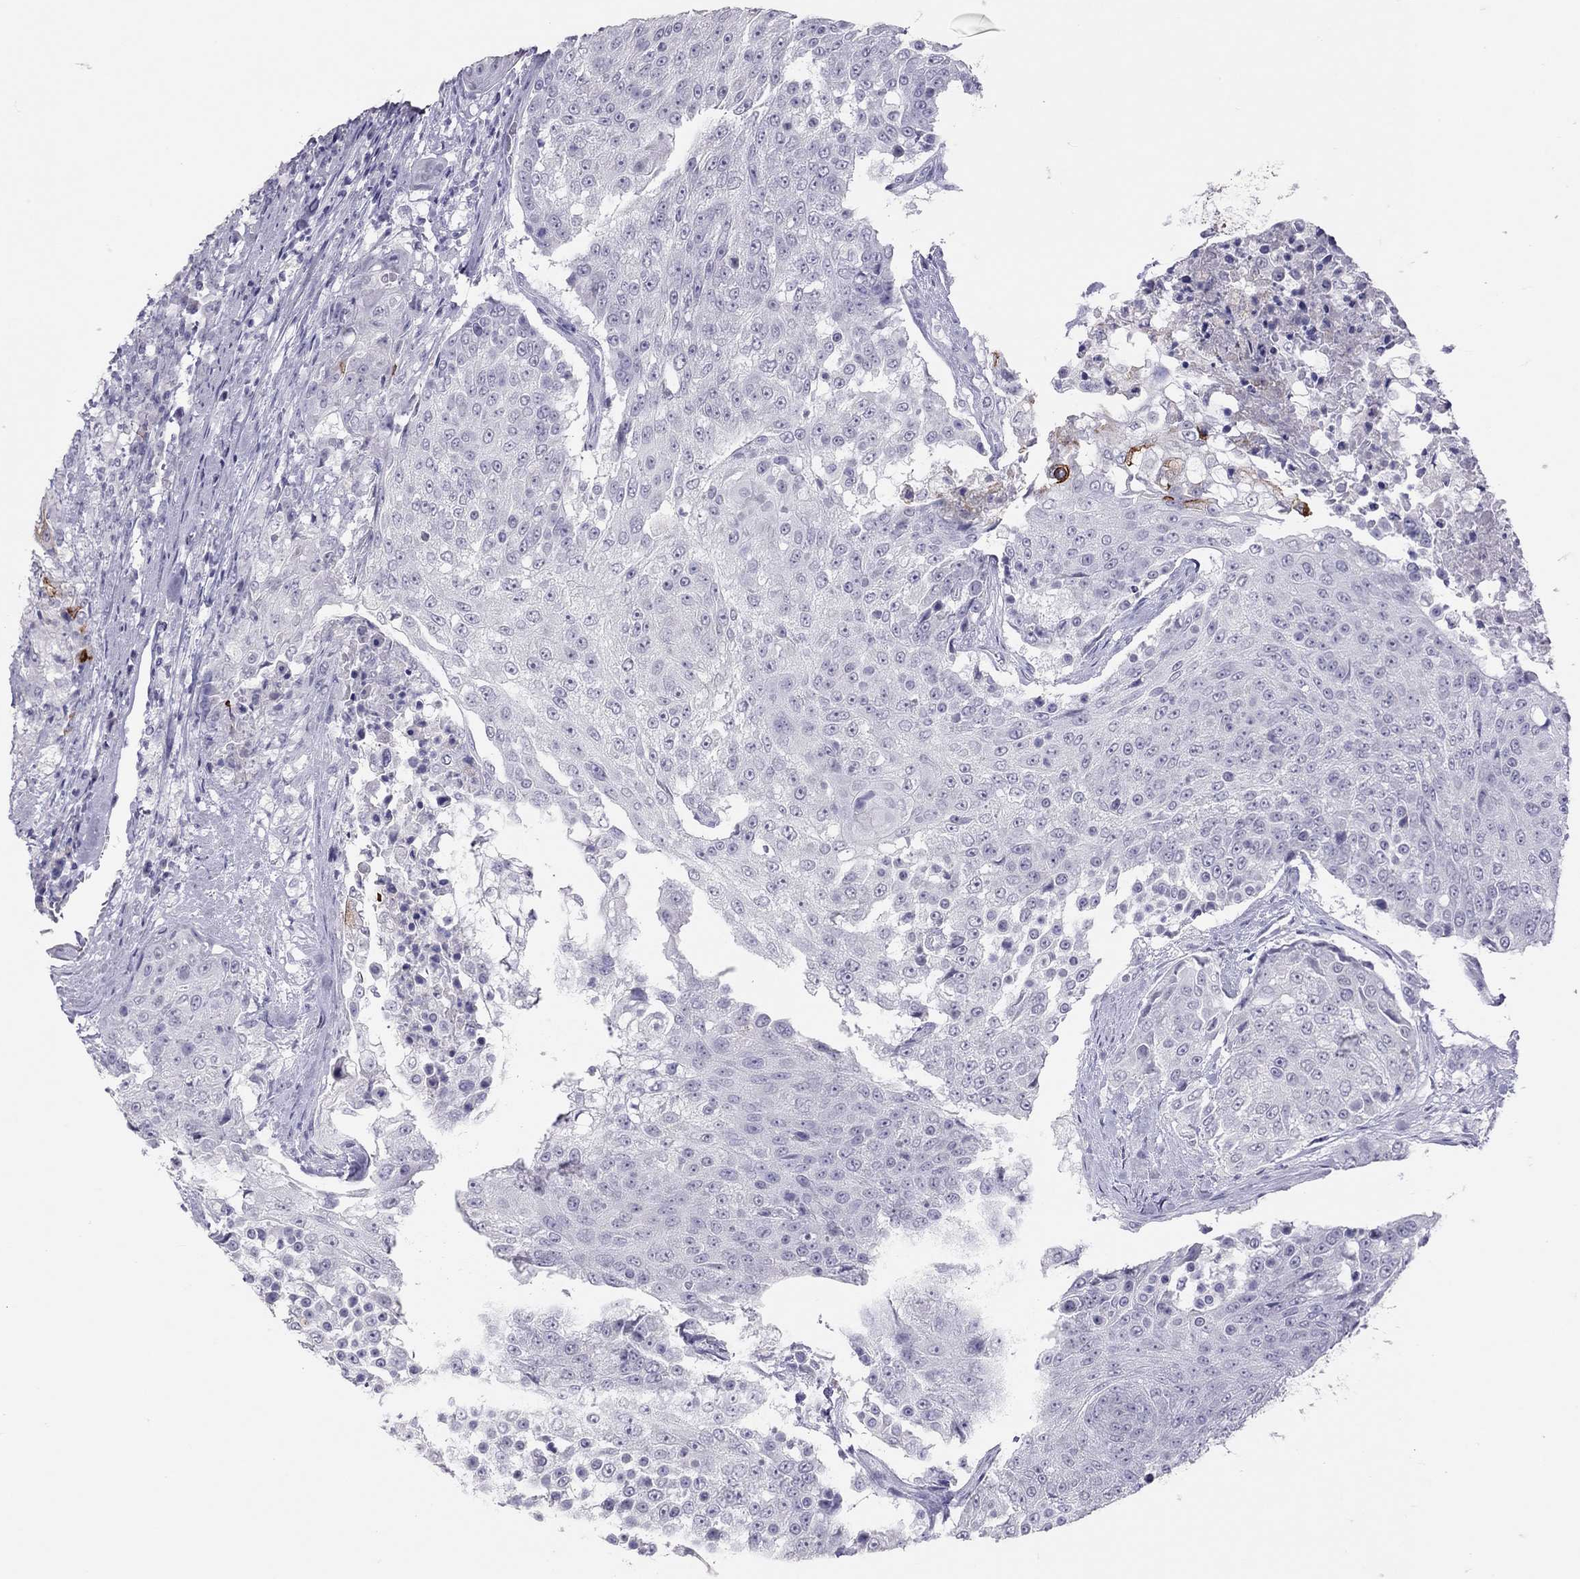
{"staining": {"intensity": "negative", "quantity": "none", "location": "none"}, "tissue": "urothelial cancer", "cell_type": "Tumor cells", "image_type": "cancer", "snomed": [{"axis": "morphology", "description": "Urothelial carcinoma, High grade"}, {"axis": "topography", "description": "Urinary bladder"}], "caption": "This histopathology image is of high-grade urothelial carcinoma stained with IHC to label a protein in brown with the nuclei are counter-stained blue. There is no positivity in tumor cells. The staining is performed using DAB brown chromogen with nuclei counter-stained in using hematoxylin.", "gene": "MUC16", "patient": {"sex": "female", "age": 63}}